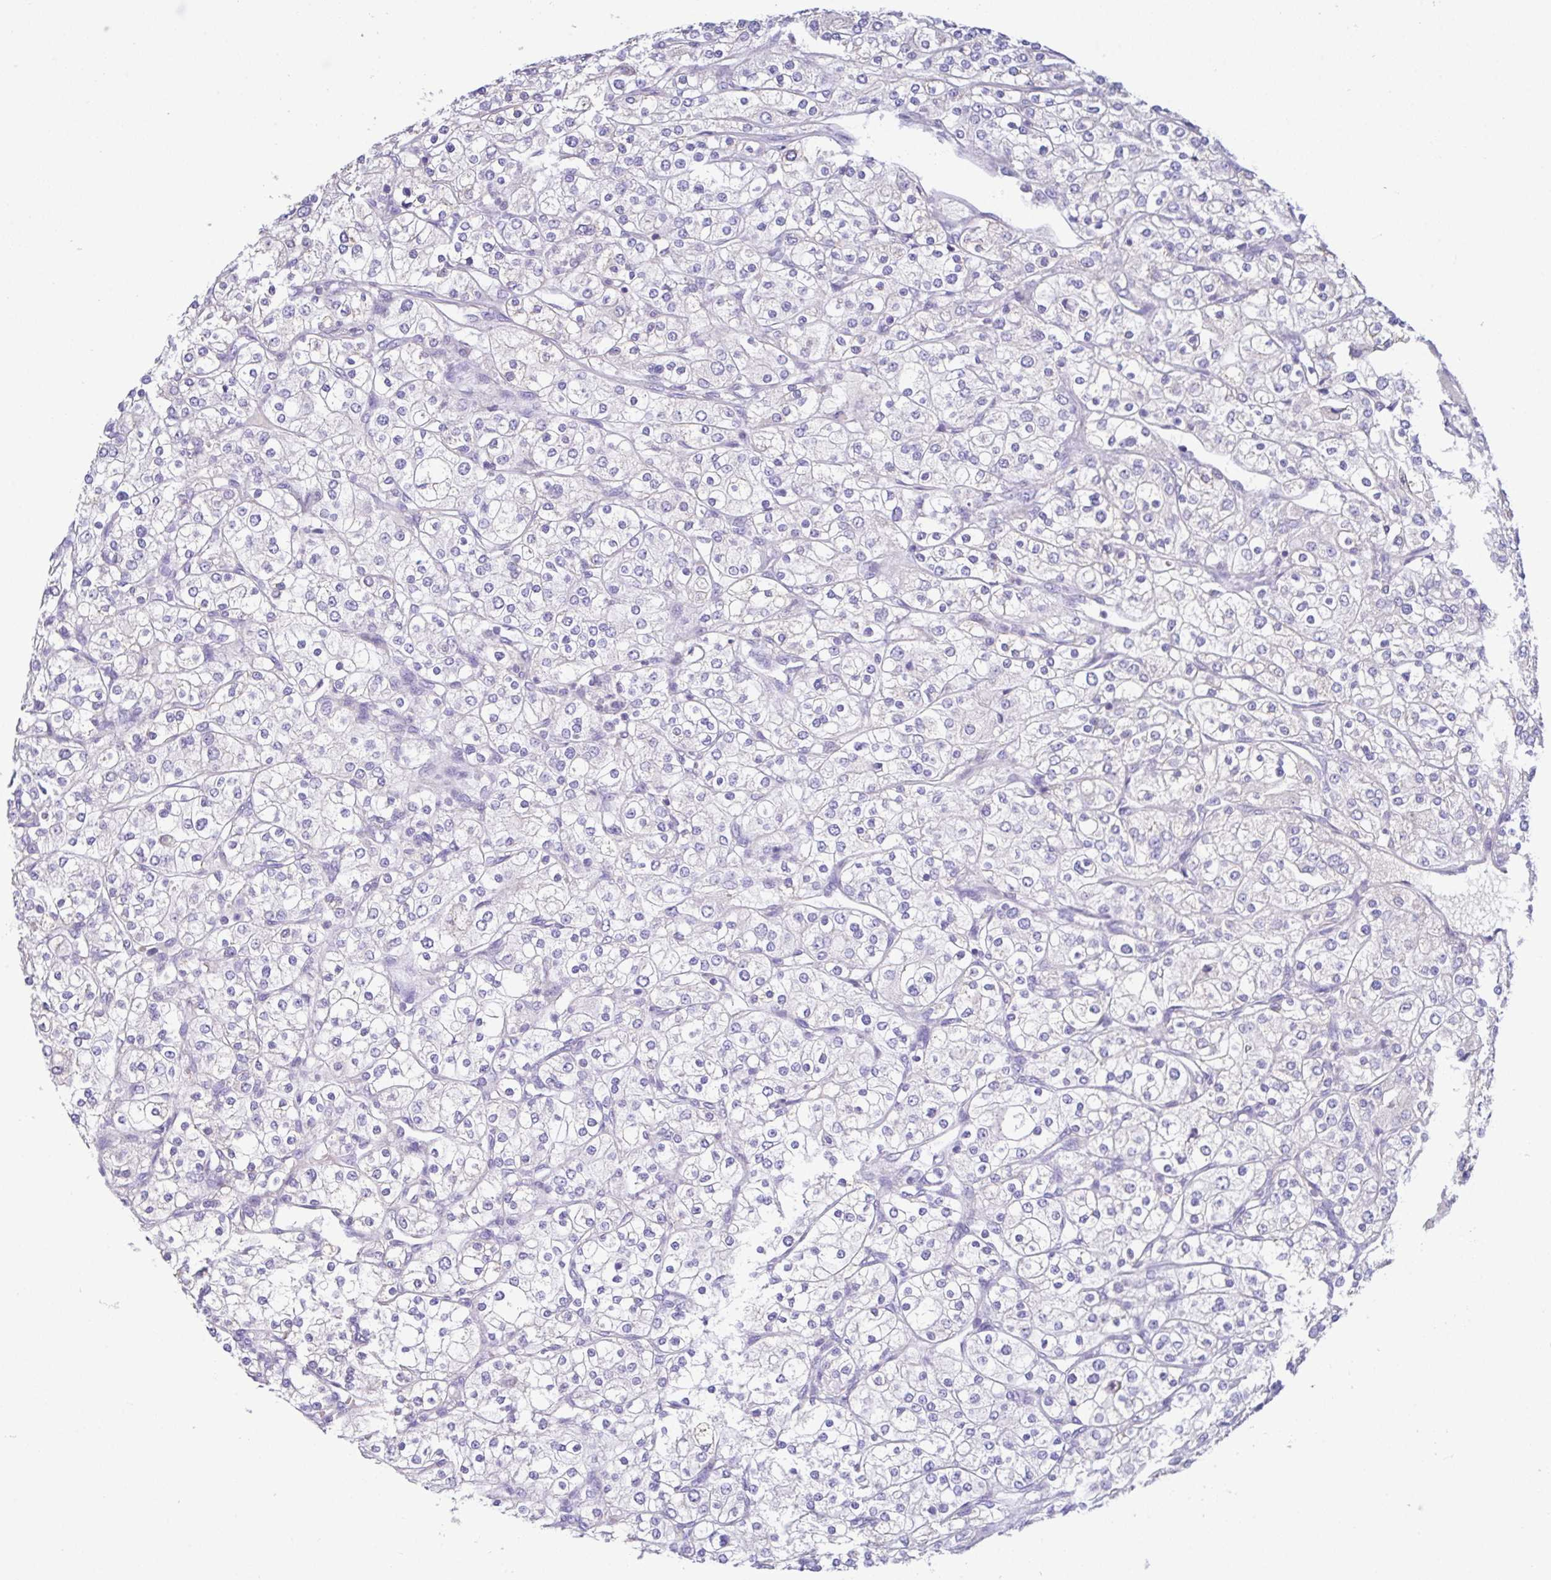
{"staining": {"intensity": "negative", "quantity": "none", "location": "none"}, "tissue": "renal cancer", "cell_type": "Tumor cells", "image_type": "cancer", "snomed": [{"axis": "morphology", "description": "Adenocarcinoma, NOS"}, {"axis": "topography", "description": "Kidney"}], "caption": "Tumor cells show no significant protein expression in renal adenocarcinoma. The staining is performed using DAB brown chromogen with nuclei counter-stained in using hematoxylin.", "gene": "CA10", "patient": {"sex": "male", "age": 80}}